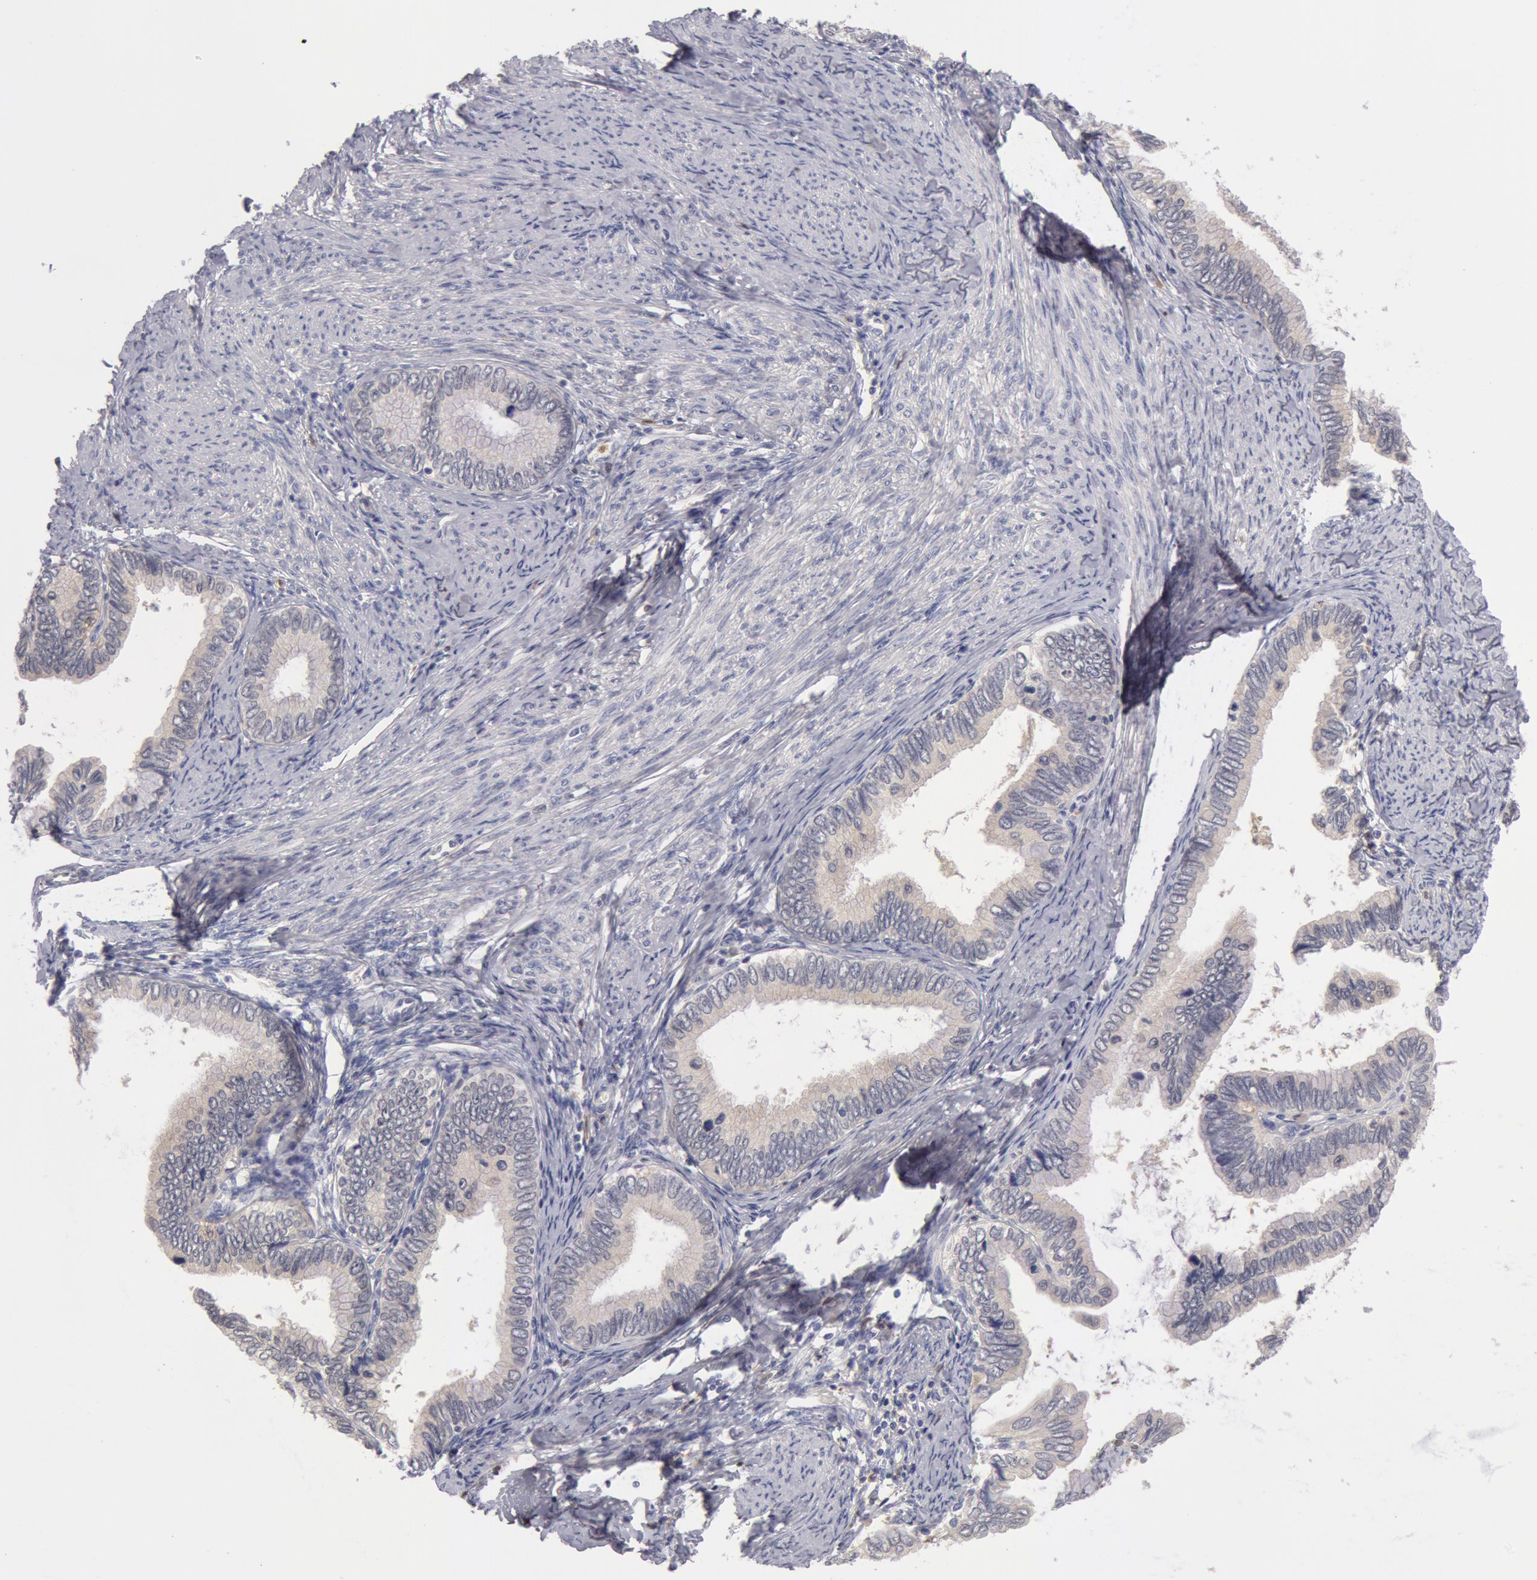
{"staining": {"intensity": "weak", "quantity": ">75%", "location": "cytoplasmic/membranous"}, "tissue": "cervical cancer", "cell_type": "Tumor cells", "image_type": "cancer", "snomed": [{"axis": "morphology", "description": "Adenocarcinoma, NOS"}, {"axis": "topography", "description": "Cervix"}], "caption": "A micrograph of human adenocarcinoma (cervical) stained for a protein demonstrates weak cytoplasmic/membranous brown staining in tumor cells.", "gene": "SYK", "patient": {"sex": "female", "age": 49}}